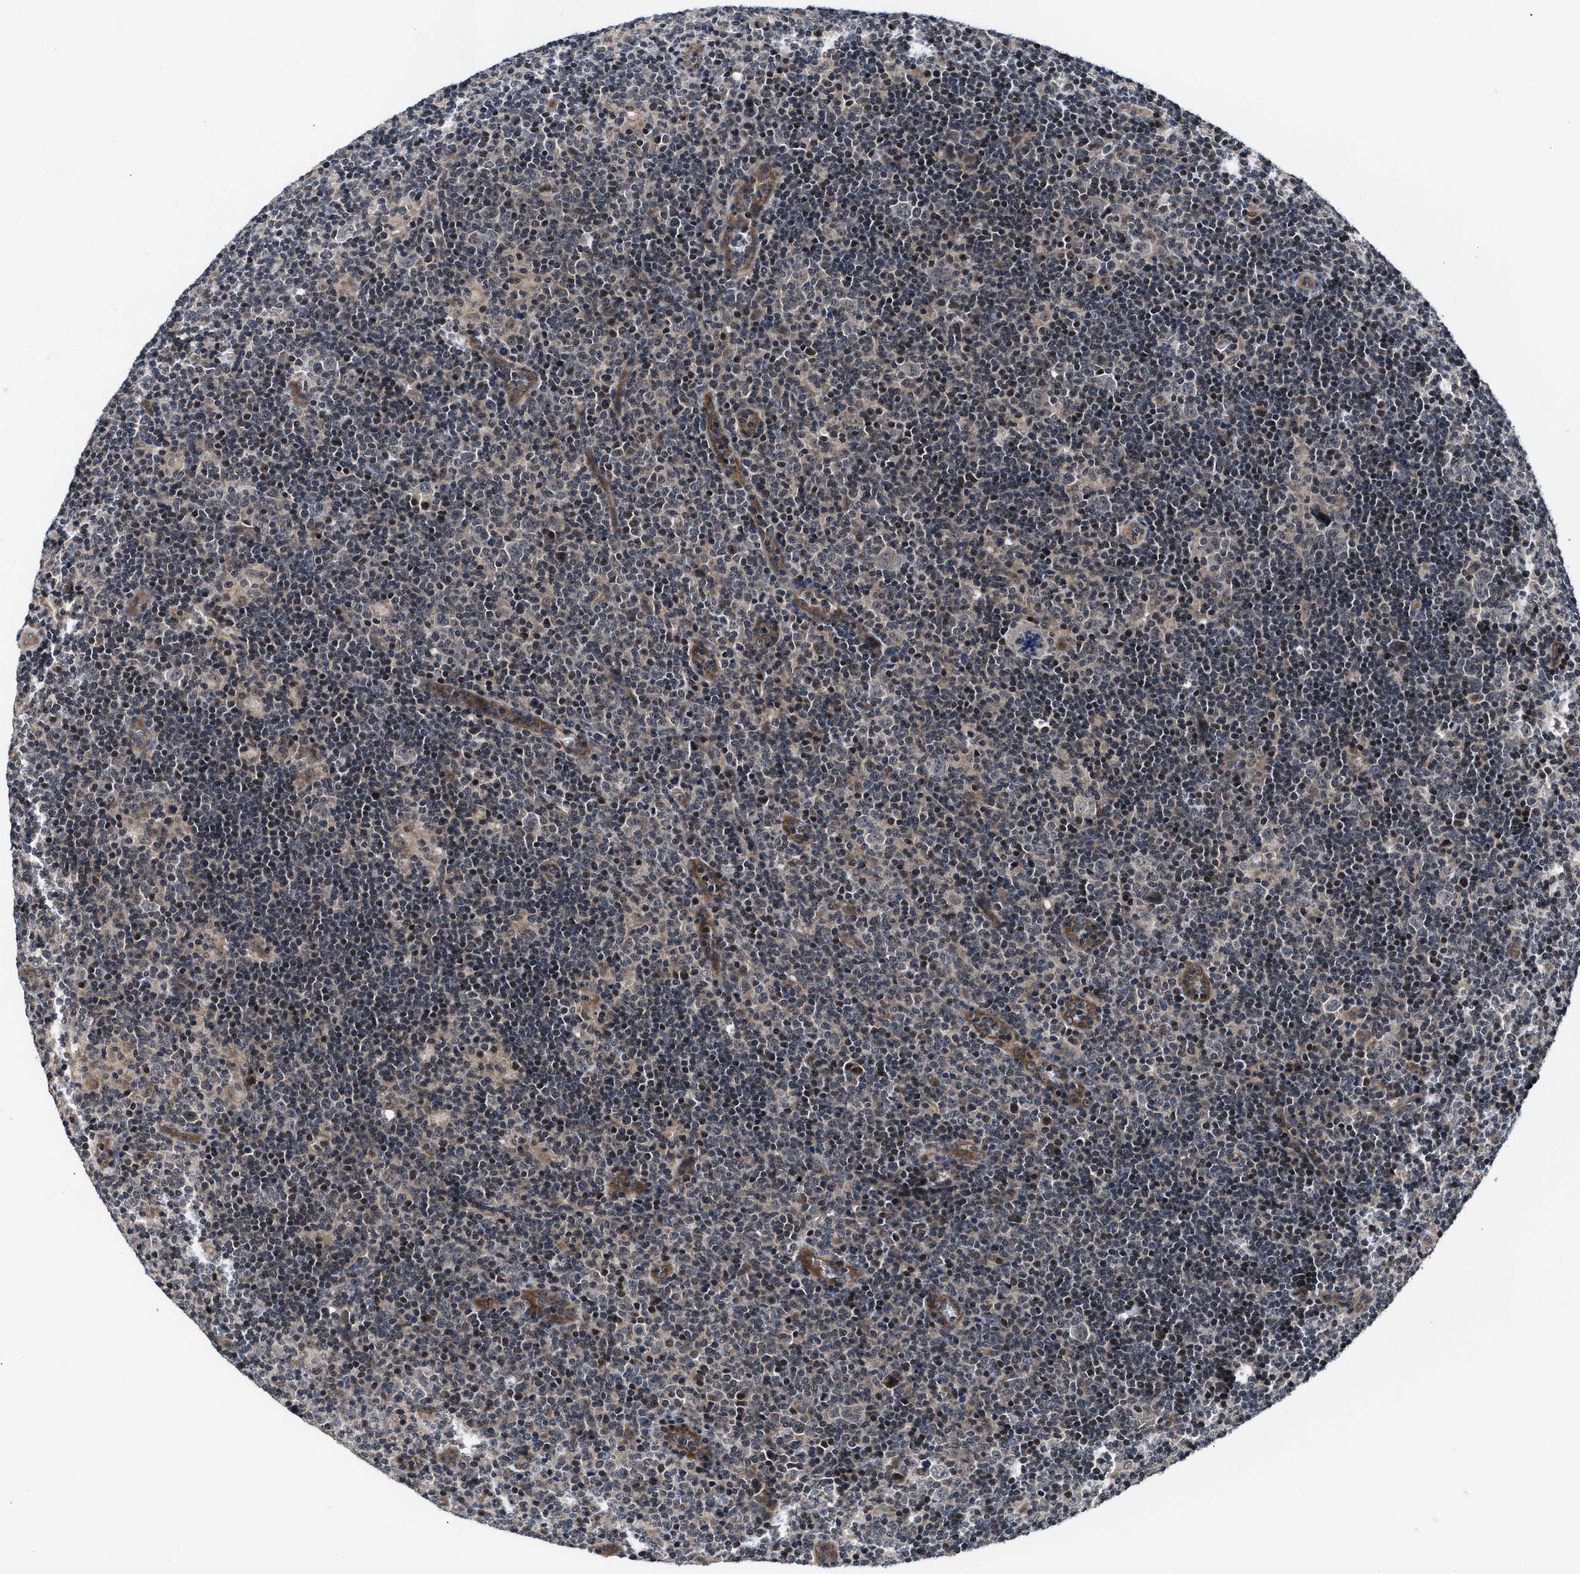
{"staining": {"intensity": "weak", "quantity": "25%-75%", "location": "cytoplasmic/membranous"}, "tissue": "lymphoma", "cell_type": "Tumor cells", "image_type": "cancer", "snomed": [{"axis": "morphology", "description": "Hodgkin's disease, NOS"}, {"axis": "topography", "description": "Lymph node"}], "caption": "Hodgkin's disease tissue exhibits weak cytoplasmic/membranous expression in about 25%-75% of tumor cells, visualized by immunohistochemistry. Ihc stains the protein of interest in brown and the nuclei are stained blue.", "gene": "DNAJC14", "patient": {"sex": "female", "age": 57}}